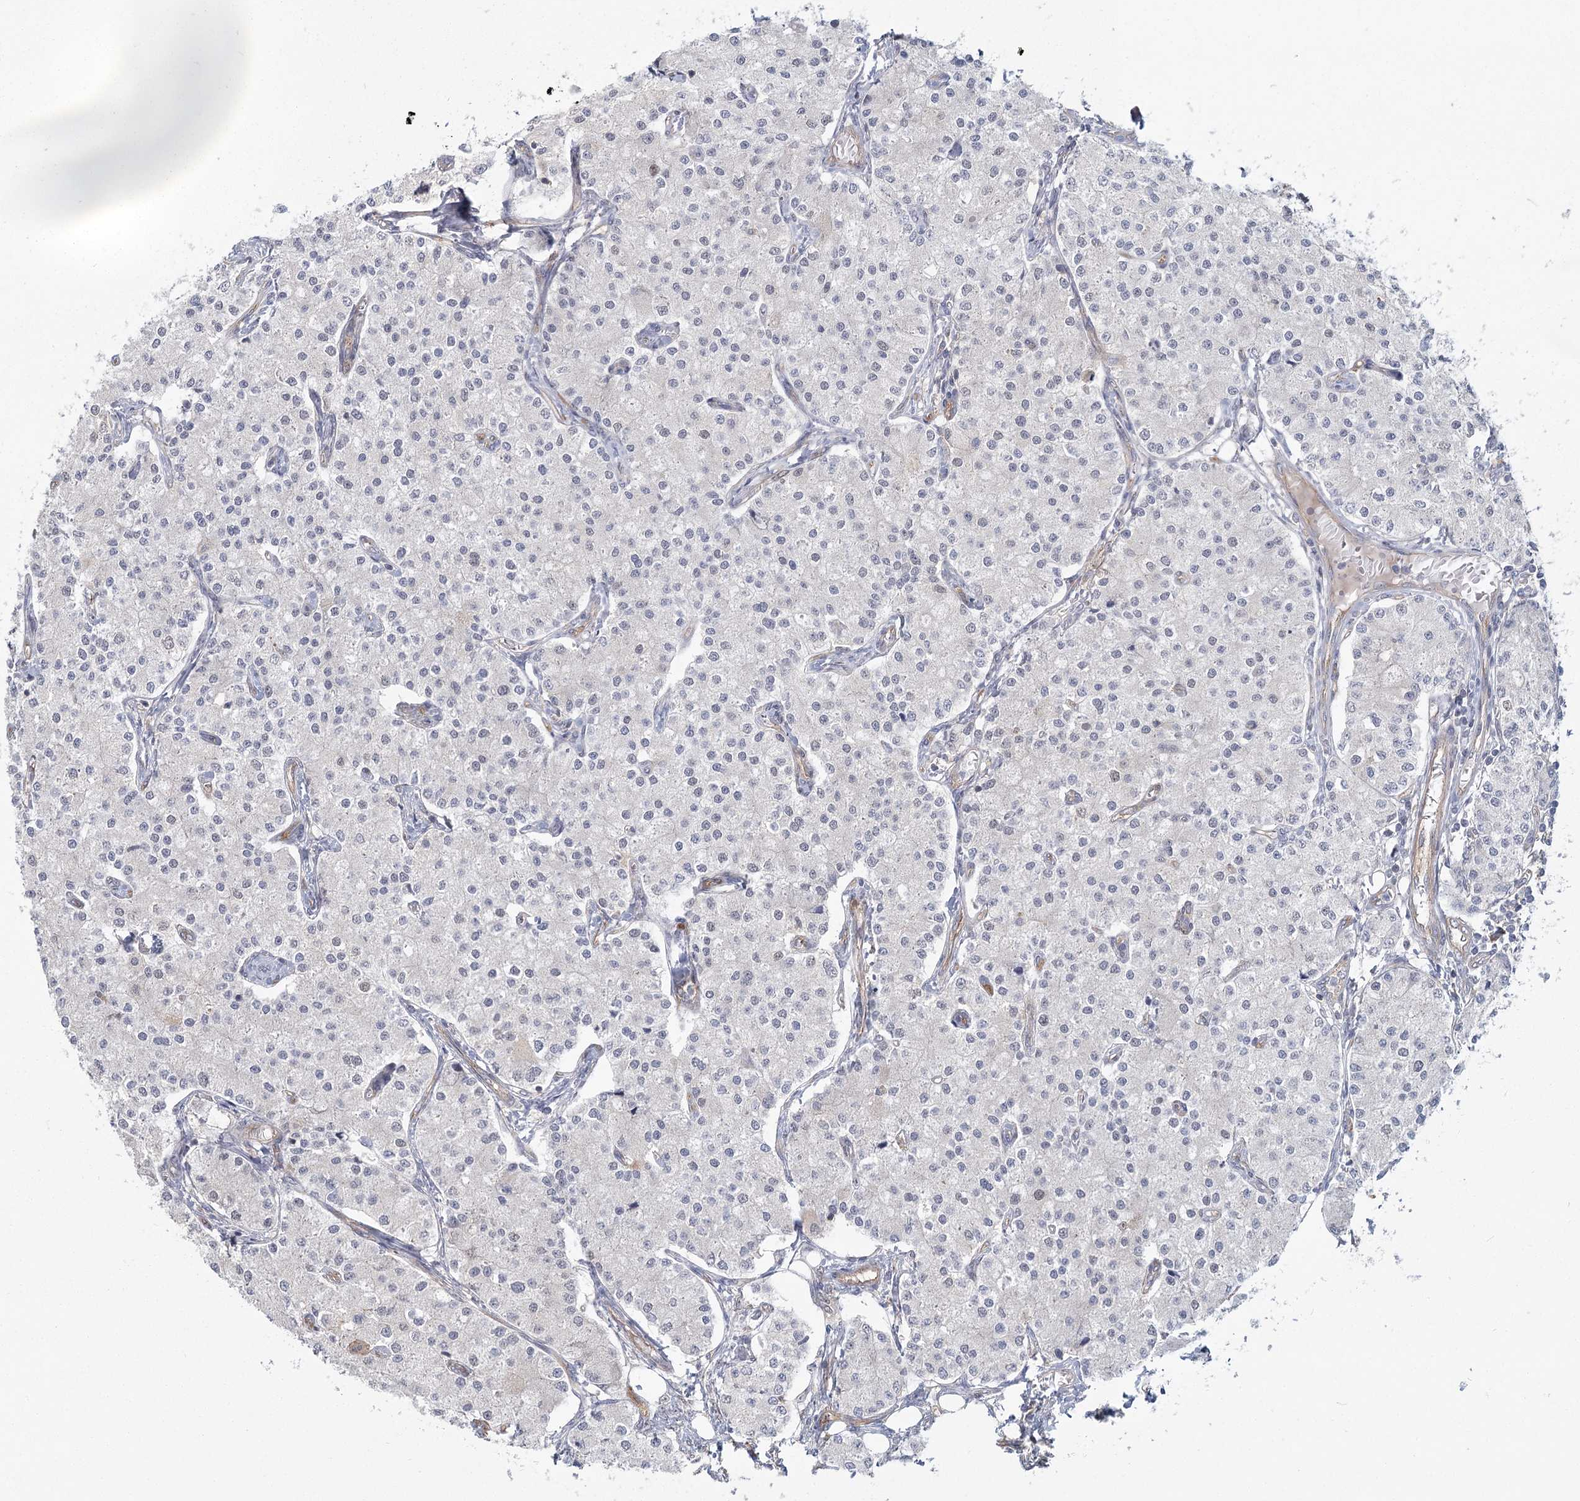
{"staining": {"intensity": "negative", "quantity": "none", "location": "none"}, "tissue": "carcinoid", "cell_type": "Tumor cells", "image_type": "cancer", "snomed": [{"axis": "morphology", "description": "Carcinoid, malignant, NOS"}, {"axis": "topography", "description": "Colon"}], "caption": "The immunohistochemistry photomicrograph has no significant positivity in tumor cells of carcinoid tissue.", "gene": "USP11", "patient": {"sex": "female", "age": 52}}